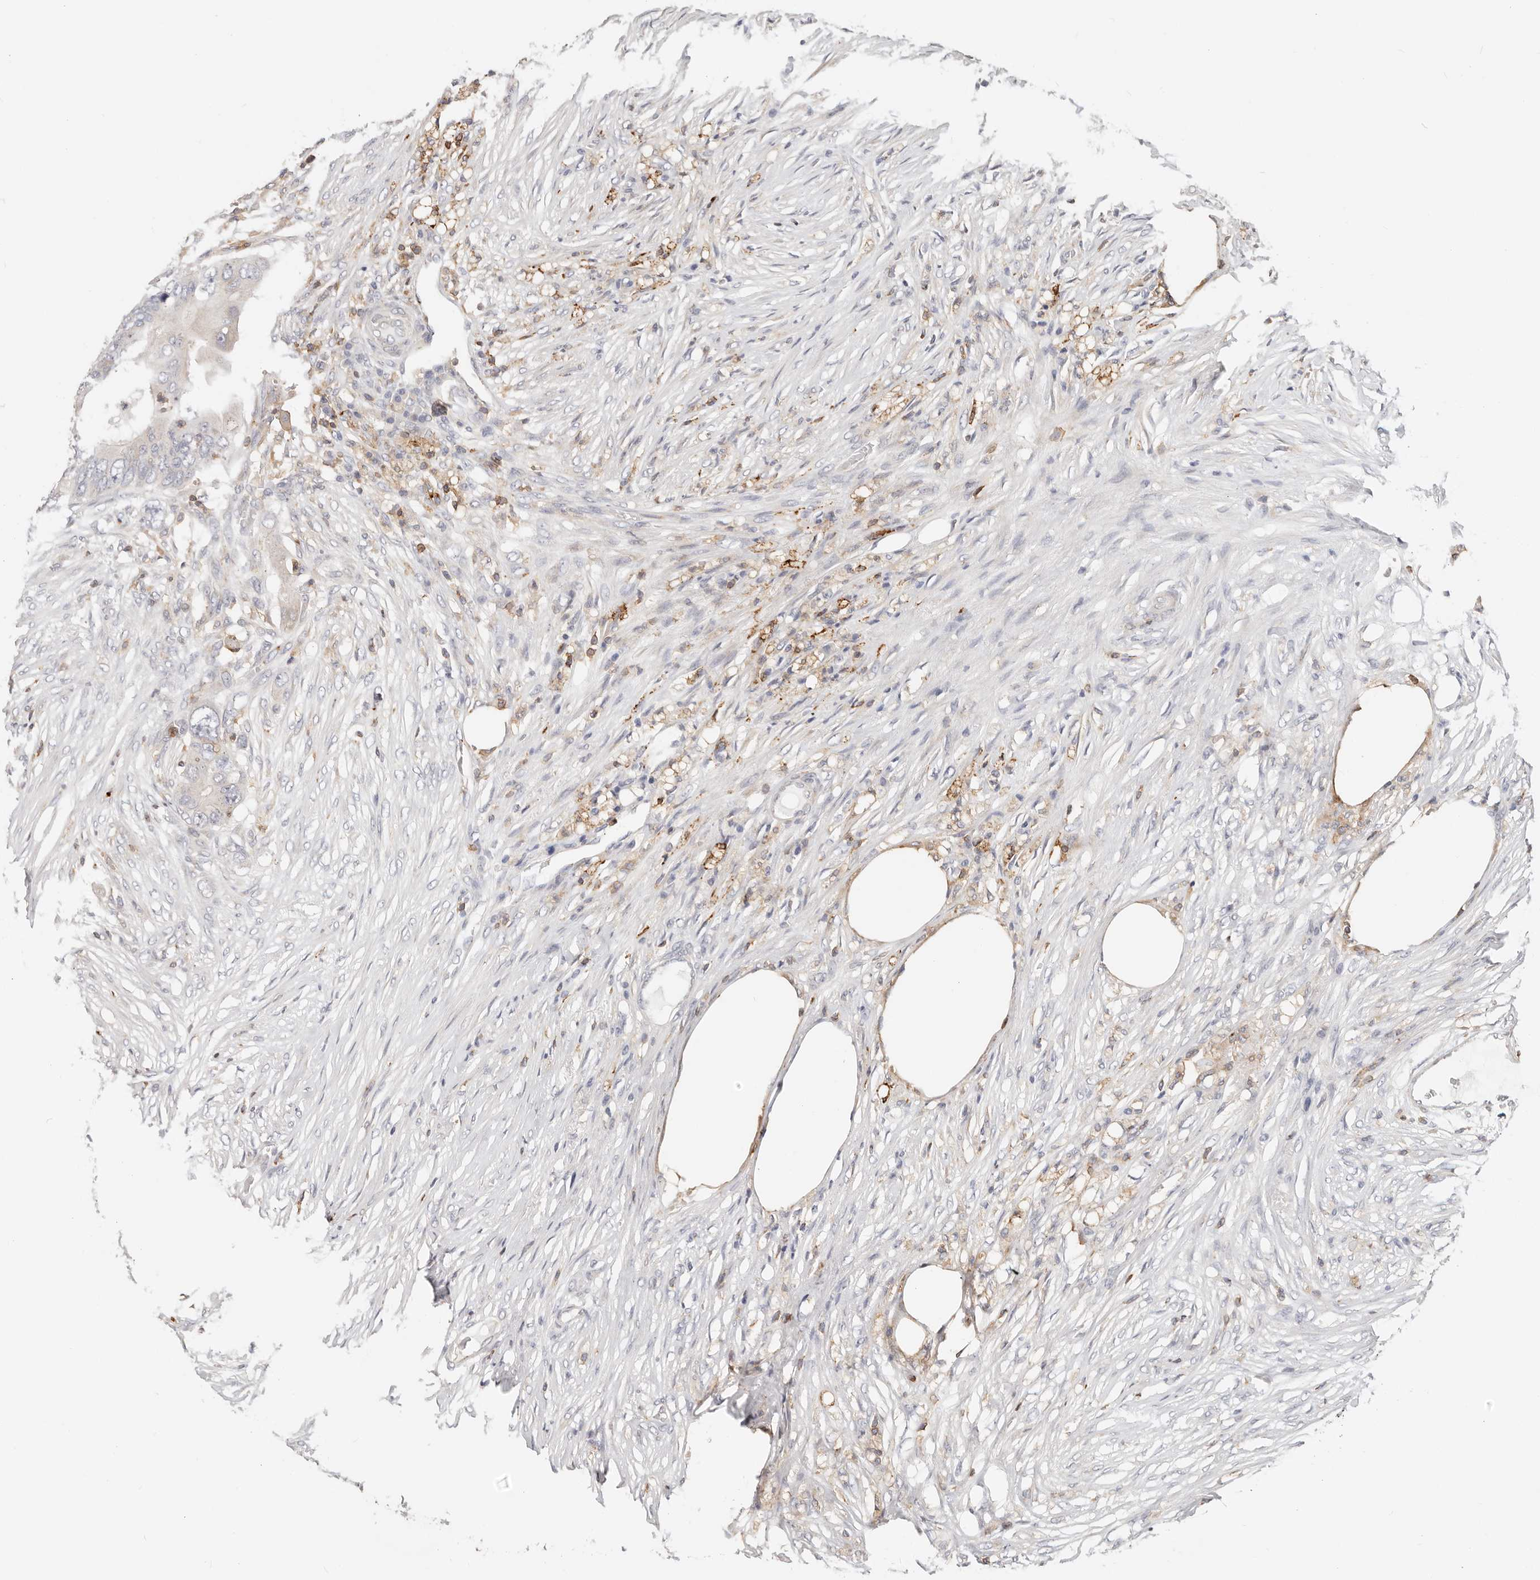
{"staining": {"intensity": "negative", "quantity": "none", "location": "none"}, "tissue": "colorectal cancer", "cell_type": "Tumor cells", "image_type": "cancer", "snomed": [{"axis": "morphology", "description": "Adenocarcinoma, NOS"}, {"axis": "topography", "description": "Colon"}], "caption": "Tumor cells are negative for protein expression in human adenocarcinoma (colorectal).", "gene": "TMEM63B", "patient": {"sex": "male", "age": 71}}